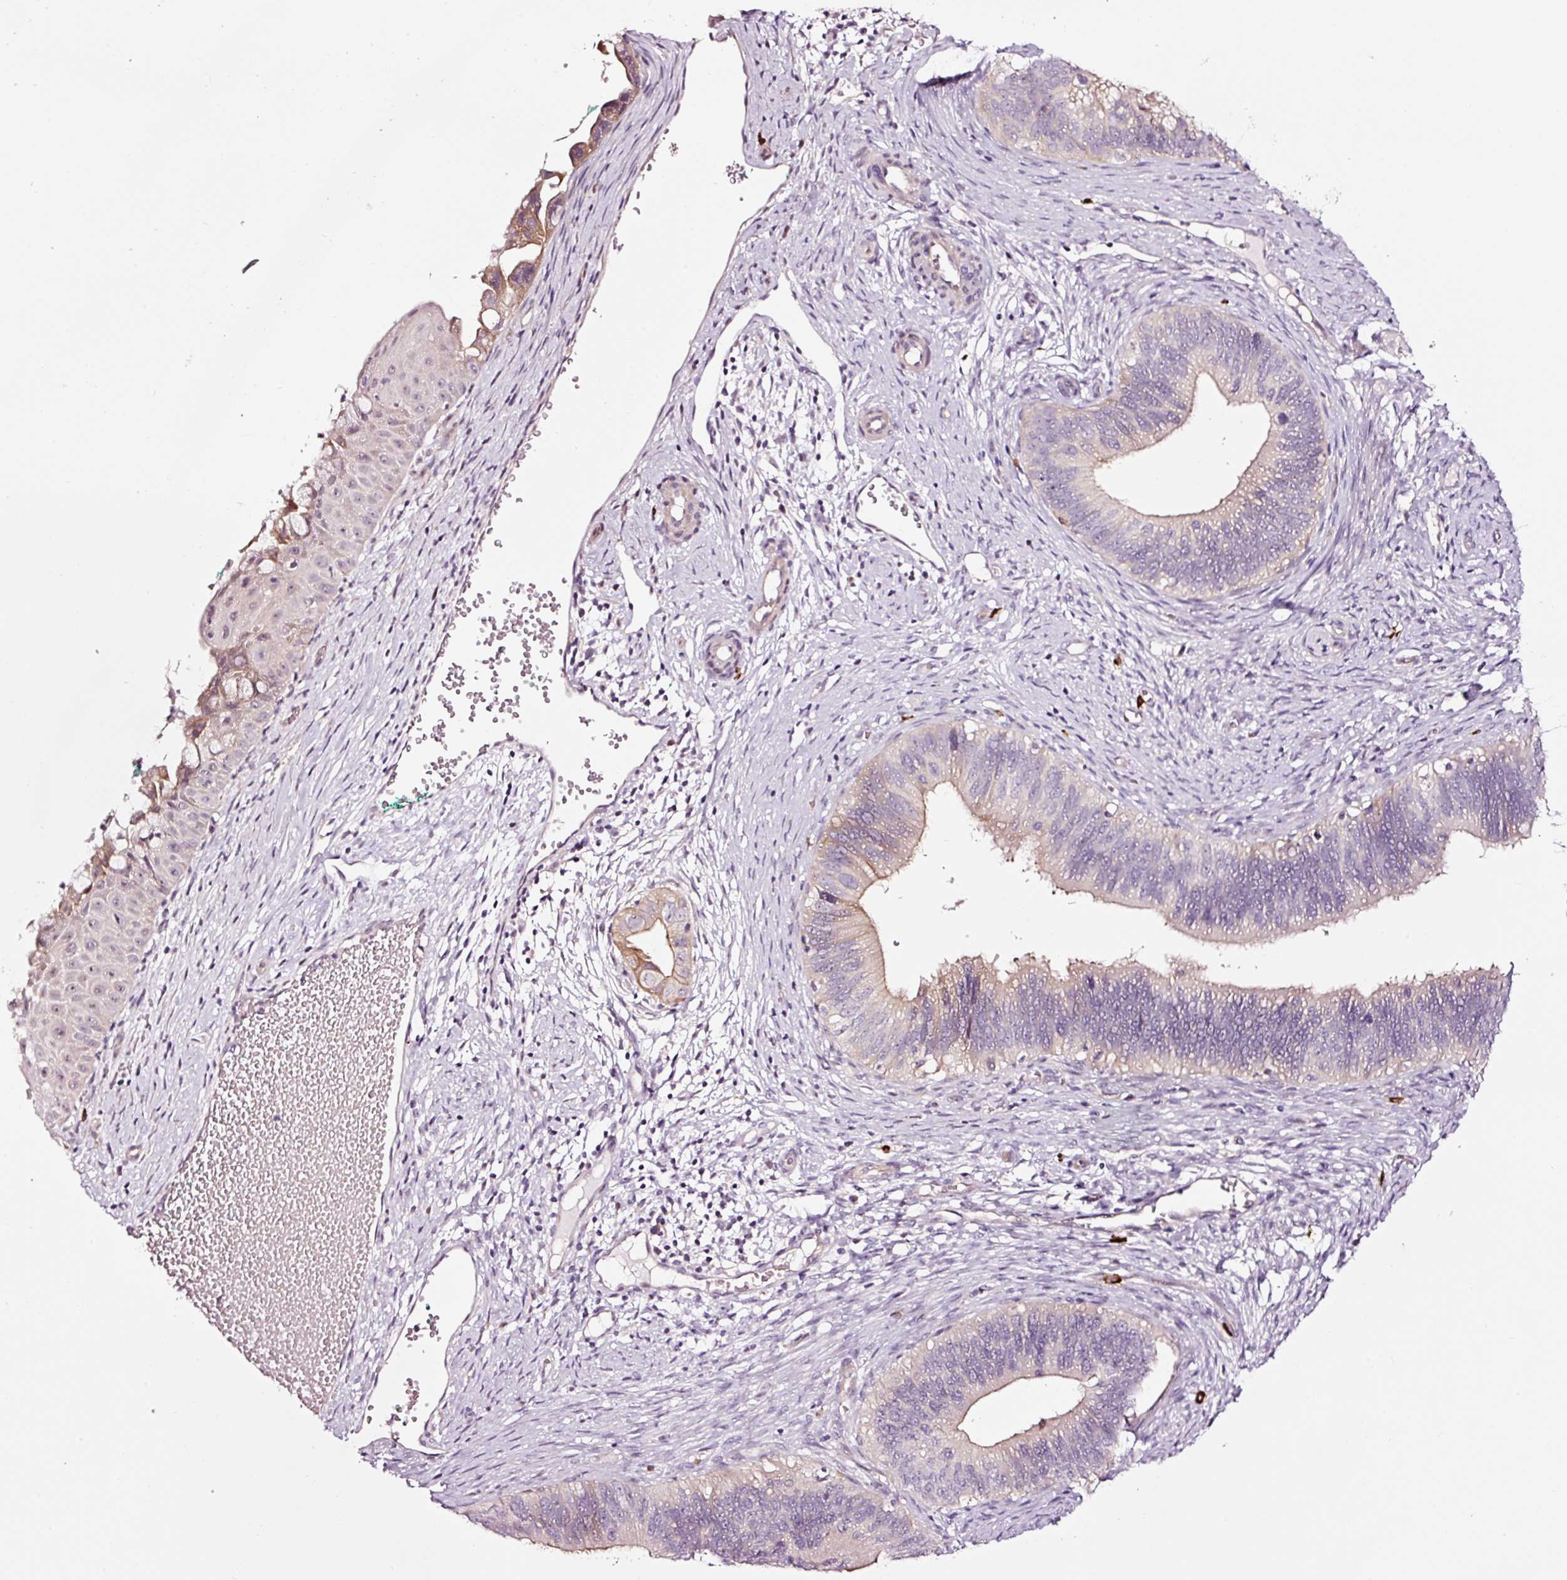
{"staining": {"intensity": "moderate", "quantity": "<25%", "location": "cytoplasmic/membranous"}, "tissue": "cervical cancer", "cell_type": "Tumor cells", "image_type": "cancer", "snomed": [{"axis": "morphology", "description": "Adenocarcinoma, NOS"}, {"axis": "topography", "description": "Cervix"}], "caption": "Immunohistochemical staining of cervical adenocarcinoma reveals low levels of moderate cytoplasmic/membranous protein expression in approximately <25% of tumor cells. The staining was performed using DAB (3,3'-diaminobenzidine) to visualize the protein expression in brown, while the nuclei were stained in blue with hematoxylin (Magnification: 20x).", "gene": "UTP14A", "patient": {"sex": "female", "age": 42}}